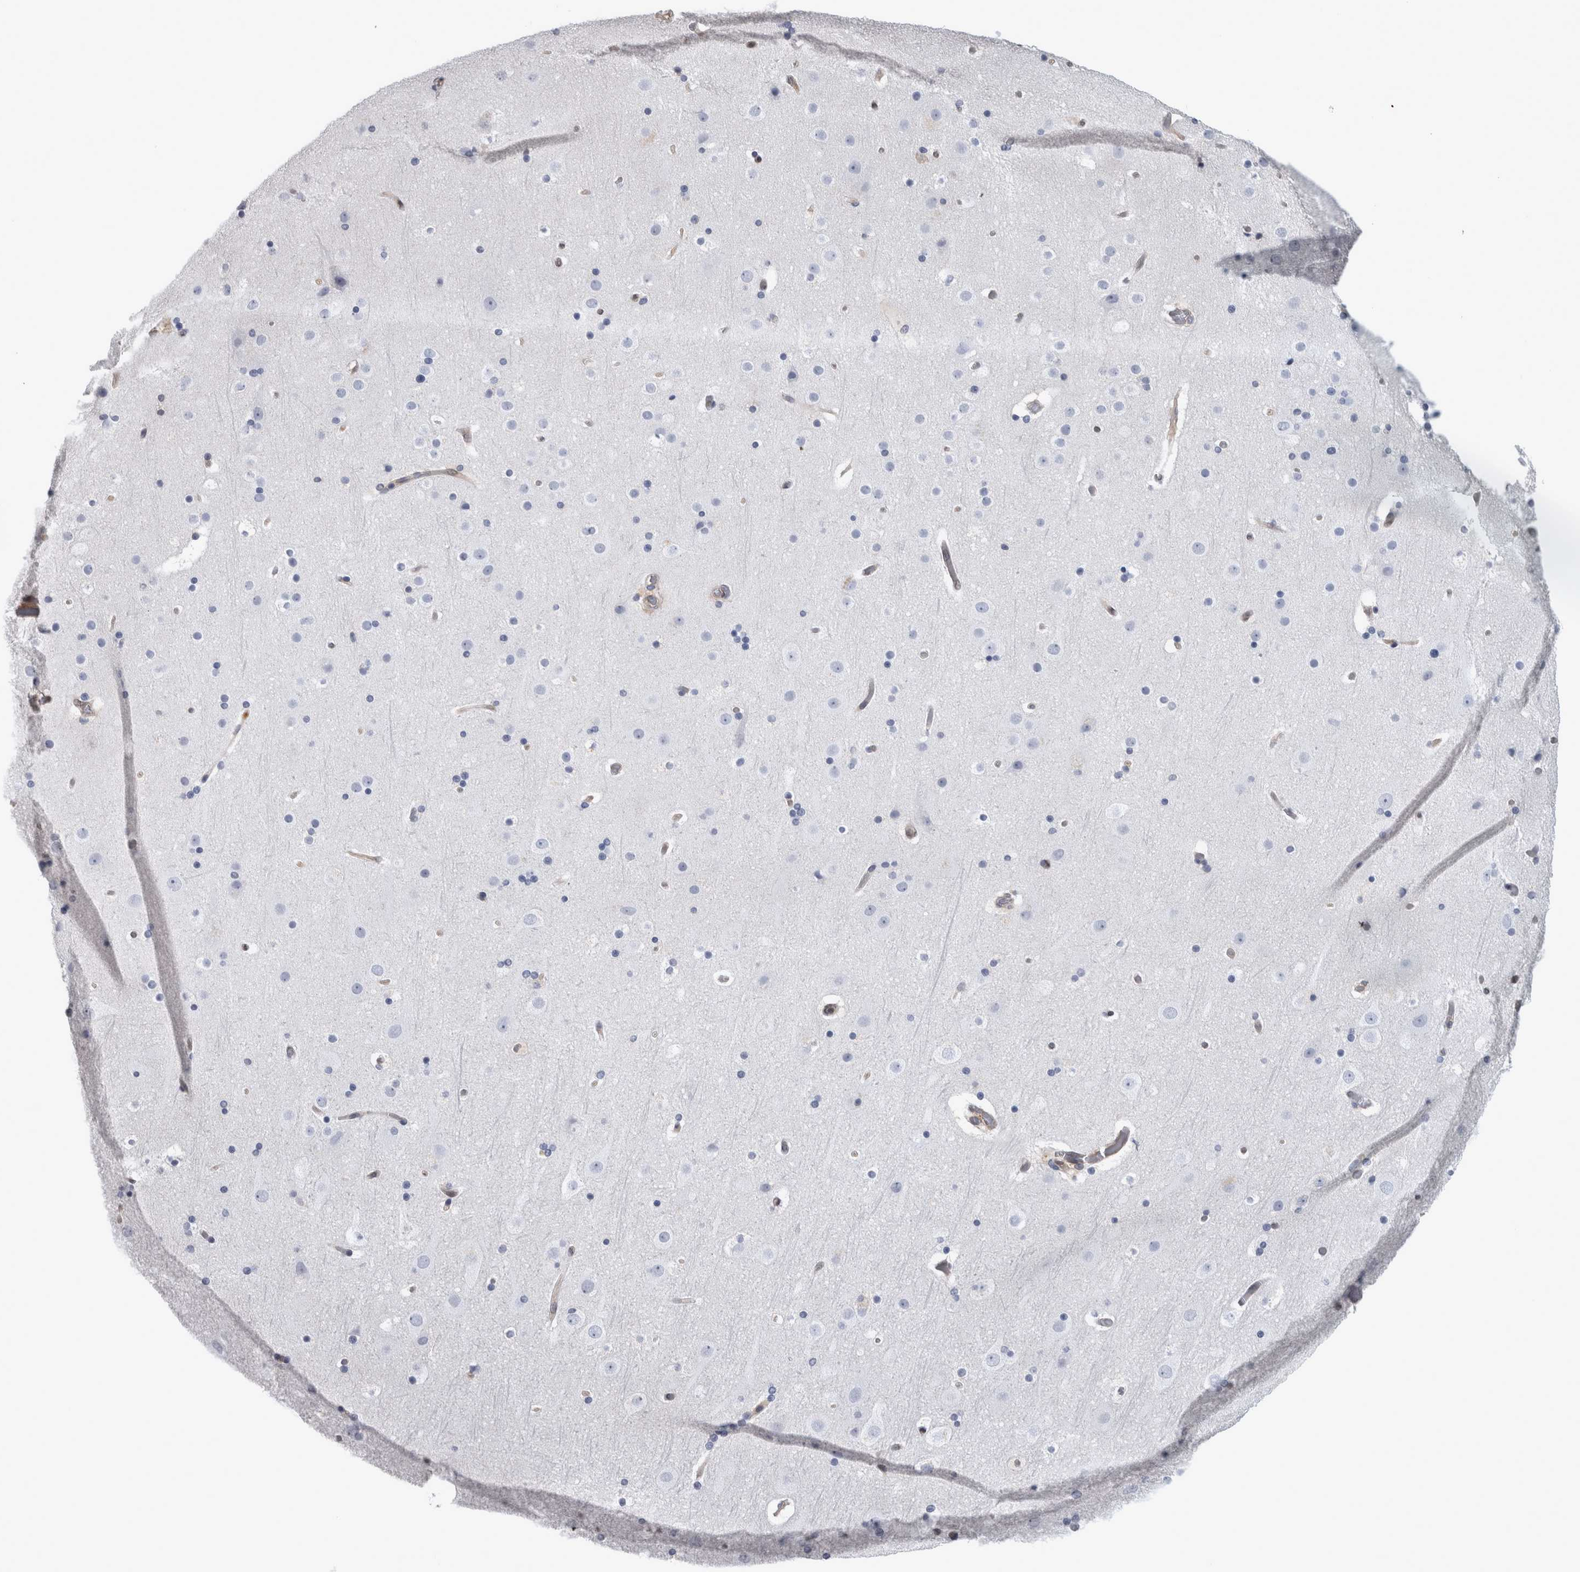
{"staining": {"intensity": "weak", "quantity": ">75%", "location": "cytoplasmic/membranous"}, "tissue": "cerebral cortex", "cell_type": "Endothelial cells", "image_type": "normal", "snomed": [{"axis": "morphology", "description": "Normal tissue, NOS"}, {"axis": "topography", "description": "Cerebral cortex"}], "caption": "Cerebral cortex stained for a protein (brown) displays weak cytoplasmic/membranous positive expression in about >75% of endothelial cells.", "gene": "NAPRT", "patient": {"sex": "male", "age": 57}}